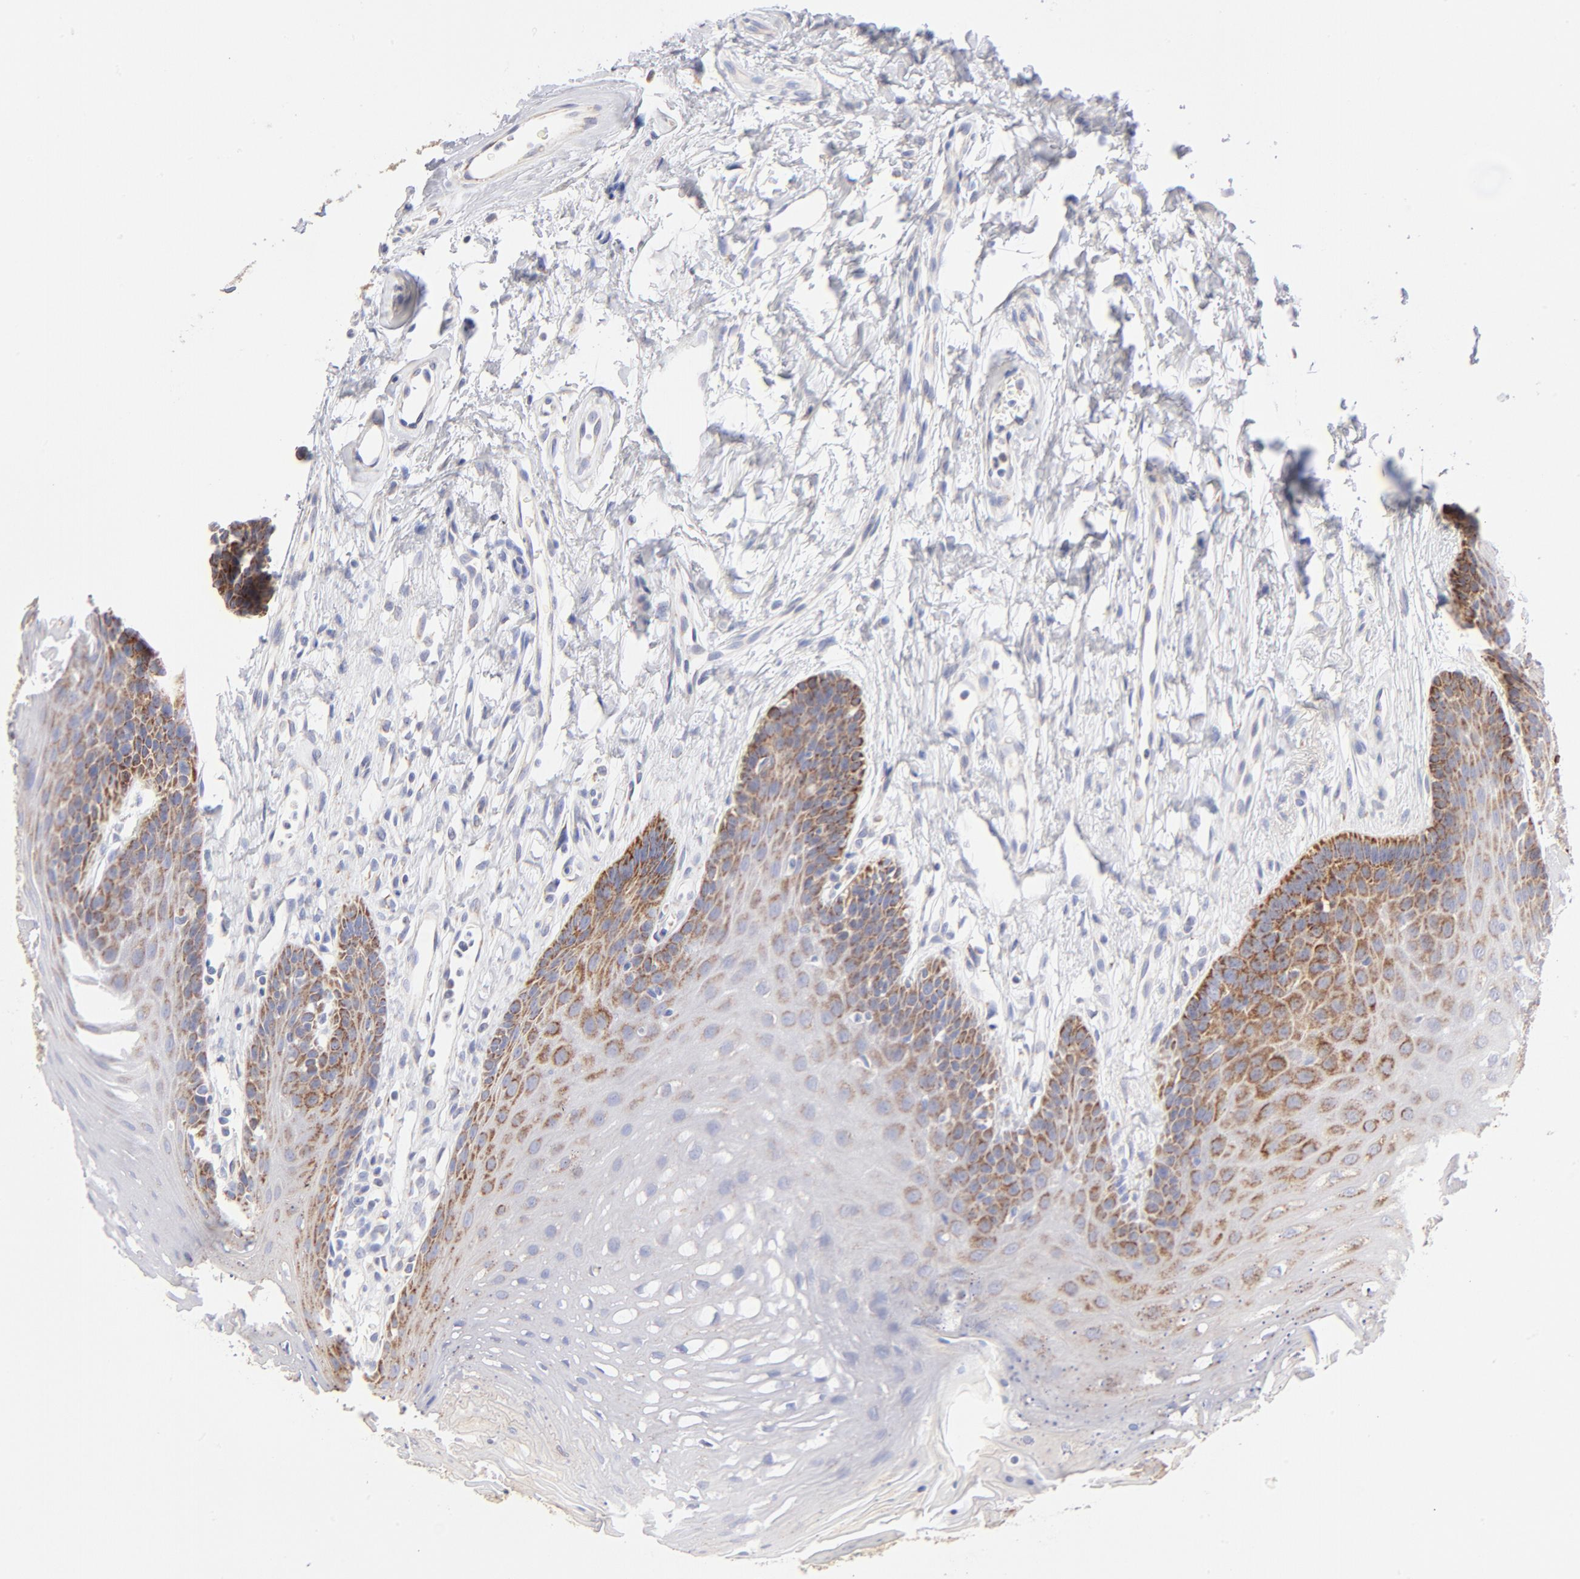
{"staining": {"intensity": "weak", "quantity": "<25%", "location": "cytoplasmic/membranous"}, "tissue": "oral mucosa", "cell_type": "Squamous epithelial cells", "image_type": "normal", "snomed": [{"axis": "morphology", "description": "Normal tissue, NOS"}, {"axis": "topography", "description": "Oral tissue"}], "caption": "High magnification brightfield microscopy of unremarkable oral mucosa stained with DAB (brown) and counterstained with hematoxylin (blue): squamous epithelial cells show no significant staining. (IHC, brightfield microscopy, high magnification).", "gene": "TIMM8A", "patient": {"sex": "male", "age": 62}}